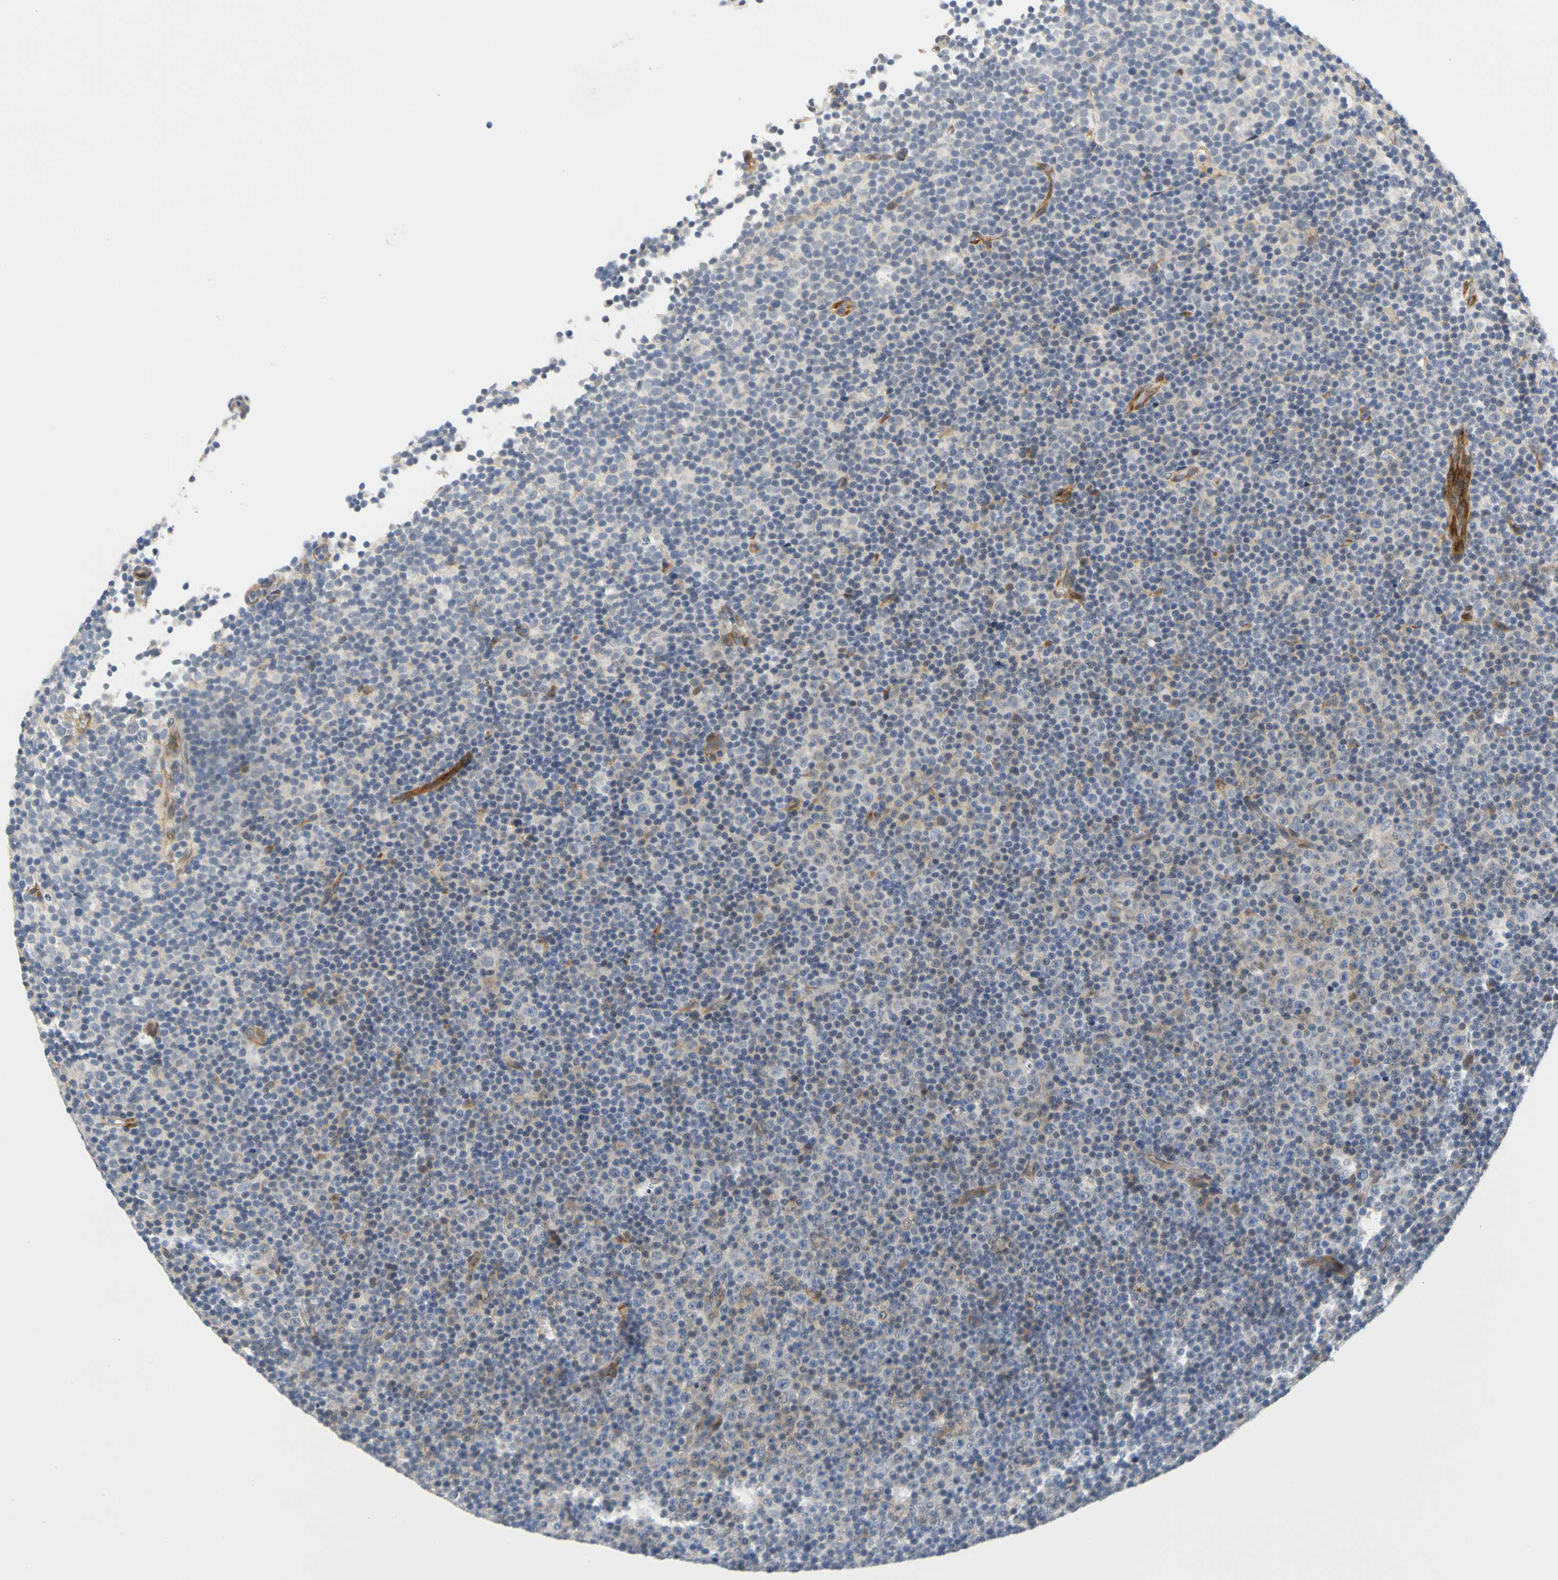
{"staining": {"intensity": "weak", "quantity": "<25%", "location": "cytoplasmic/membranous"}, "tissue": "lymphoma", "cell_type": "Tumor cells", "image_type": "cancer", "snomed": [{"axis": "morphology", "description": "Malignant lymphoma, non-Hodgkin's type, Low grade"}, {"axis": "topography", "description": "Lymph node"}], "caption": "A photomicrograph of malignant lymphoma, non-Hodgkin's type (low-grade) stained for a protein exhibits no brown staining in tumor cells.", "gene": "ZNF236", "patient": {"sex": "female", "age": 67}}